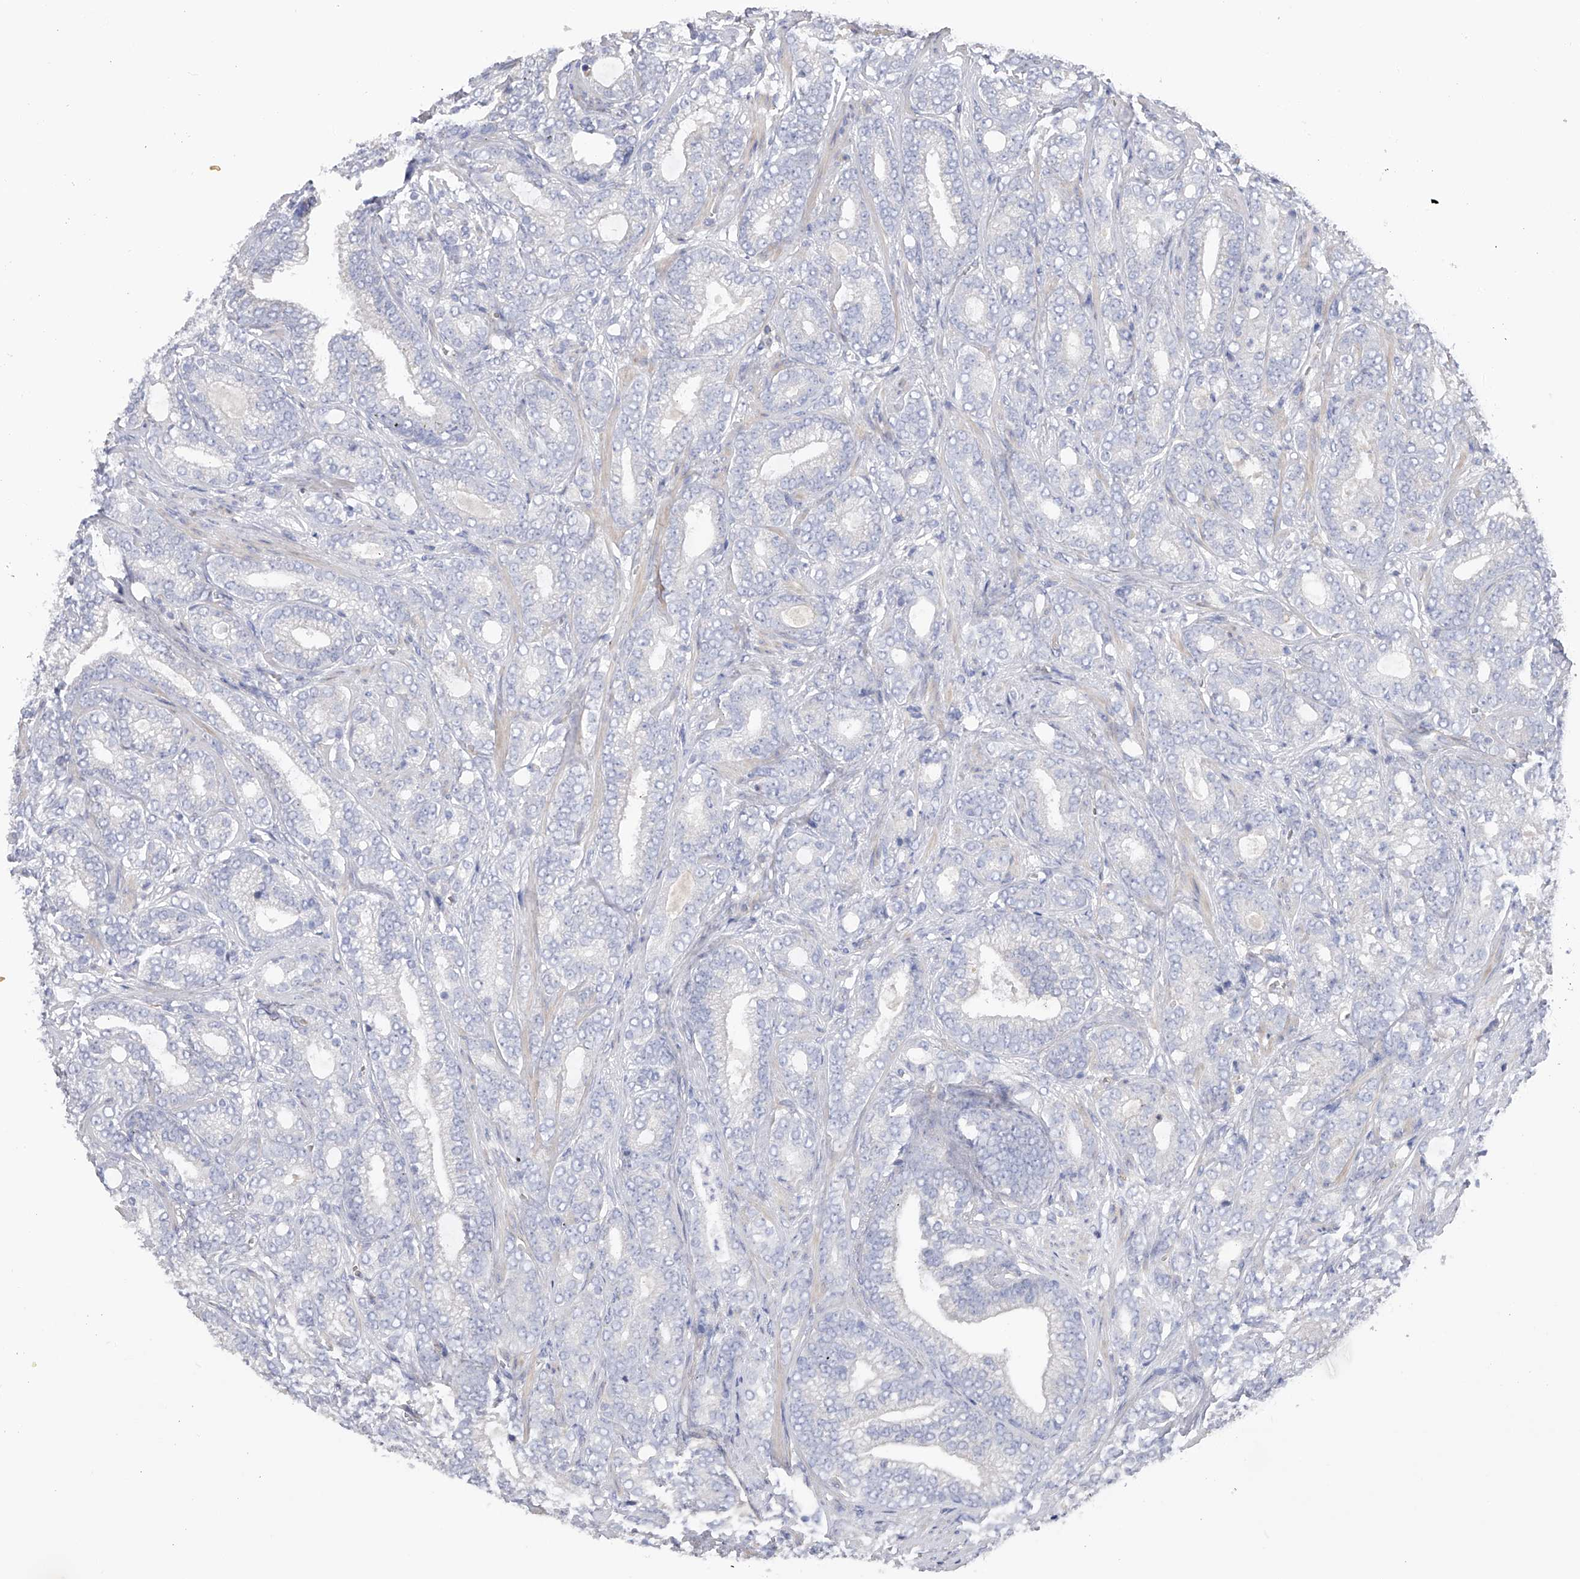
{"staining": {"intensity": "negative", "quantity": "none", "location": "none"}, "tissue": "prostate cancer", "cell_type": "Tumor cells", "image_type": "cancer", "snomed": [{"axis": "morphology", "description": "Adenocarcinoma, High grade"}, {"axis": "topography", "description": "Prostate and seminal vesicle, NOS"}], "caption": "DAB (3,3'-diaminobenzidine) immunohistochemical staining of adenocarcinoma (high-grade) (prostate) exhibits no significant expression in tumor cells.", "gene": "RWDD2A", "patient": {"sex": "male", "age": 67}}